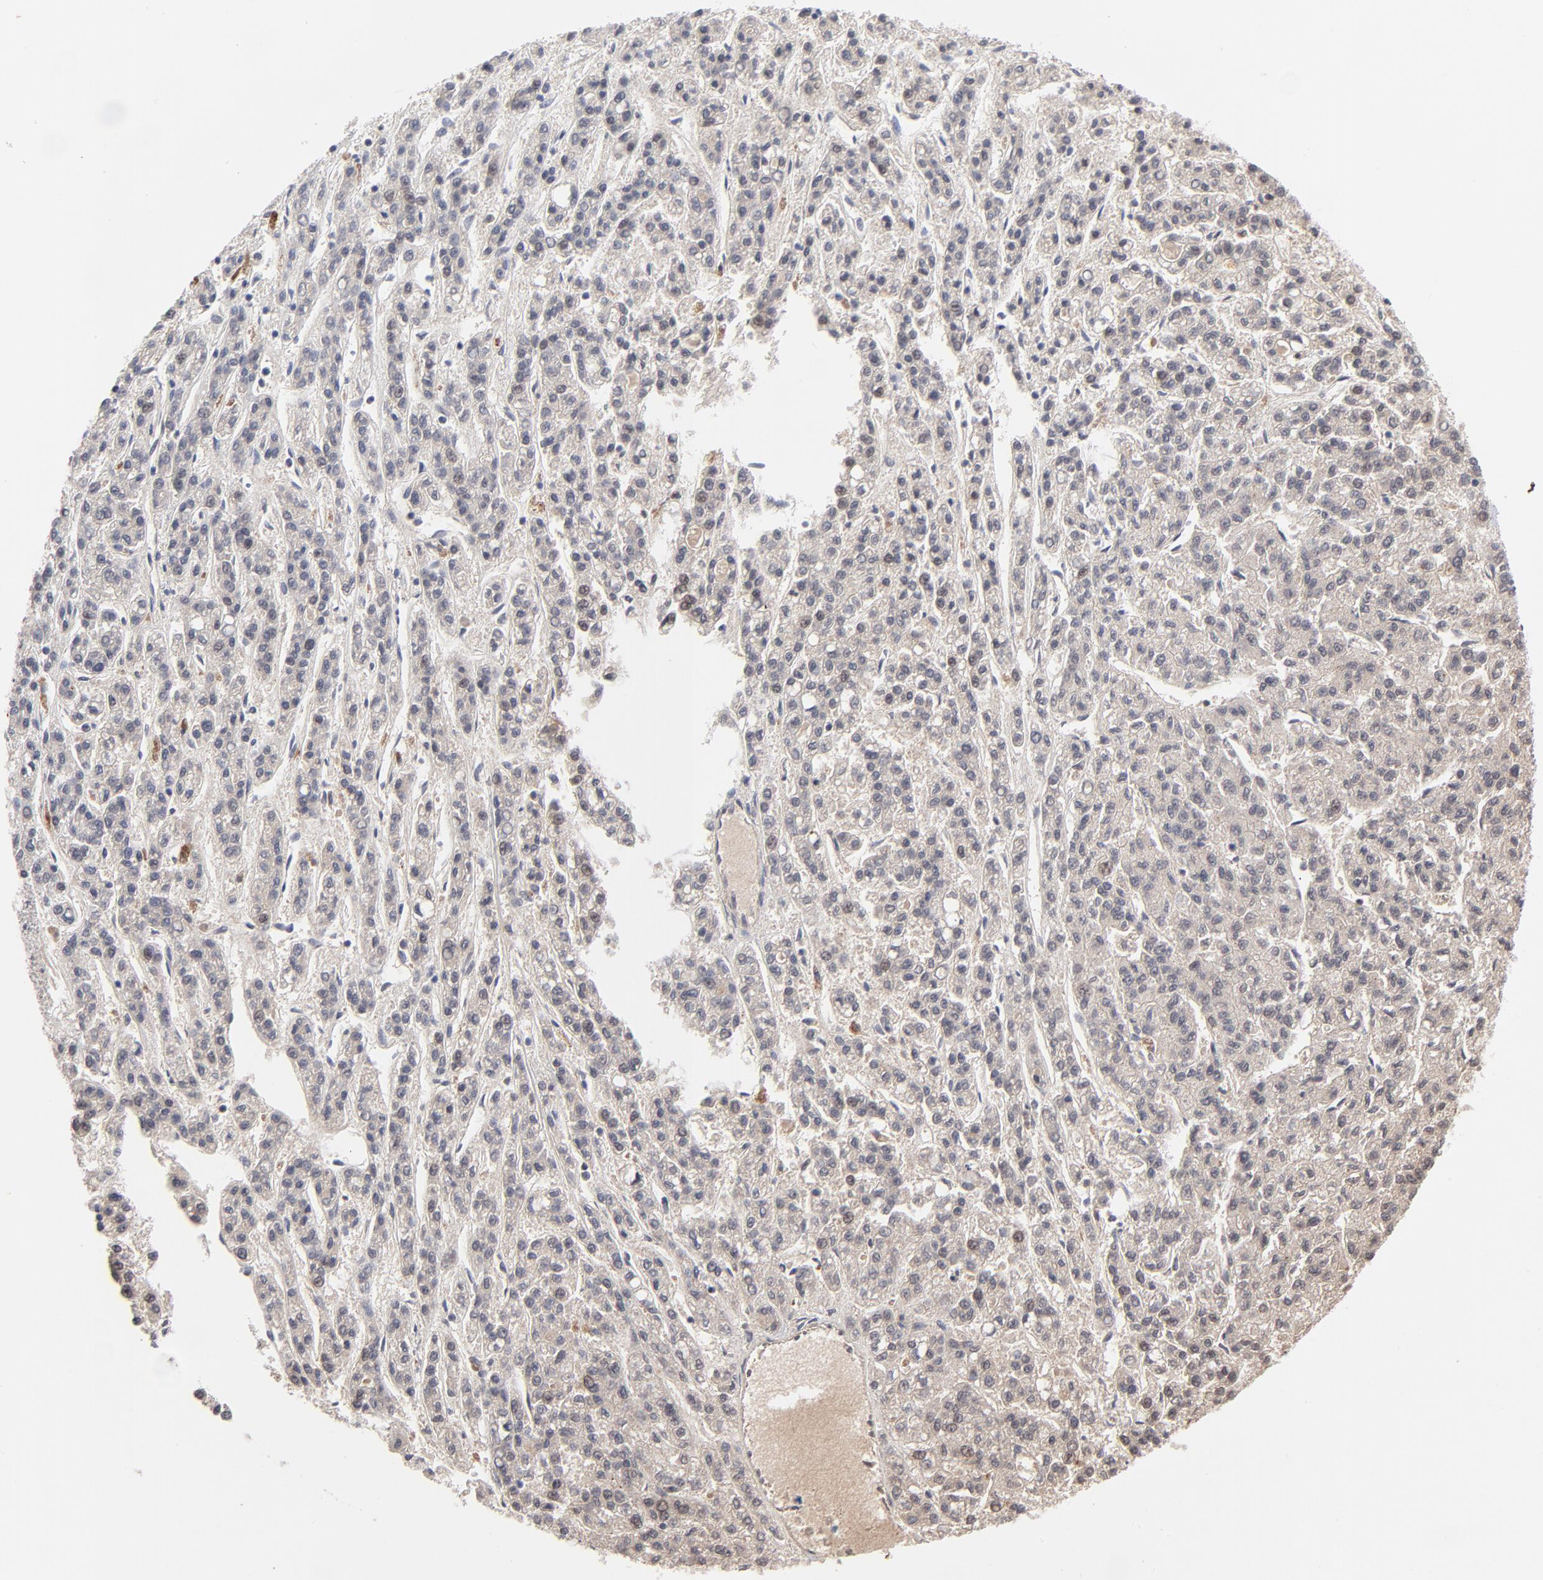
{"staining": {"intensity": "weak", "quantity": ">75%", "location": "cytoplasmic/membranous"}, "tissue": "liver cancer", "cell_type": "Tumor cells", "image_type": "cancer", "snomed": [{"axis": "morphology", "description": "Carcinoma, Hepatocellular, NOS"}, {"axis": "topography", "description": "Liver"}], "caption": "A histopathology image showing weak cytoplasmic/membranous positivity in about >75% of tumor cells in liver cancer, as visualized by brown immunohistochemical staining.", "gene": "CASP10", "patient": {"sex": "male", "age": 70}}